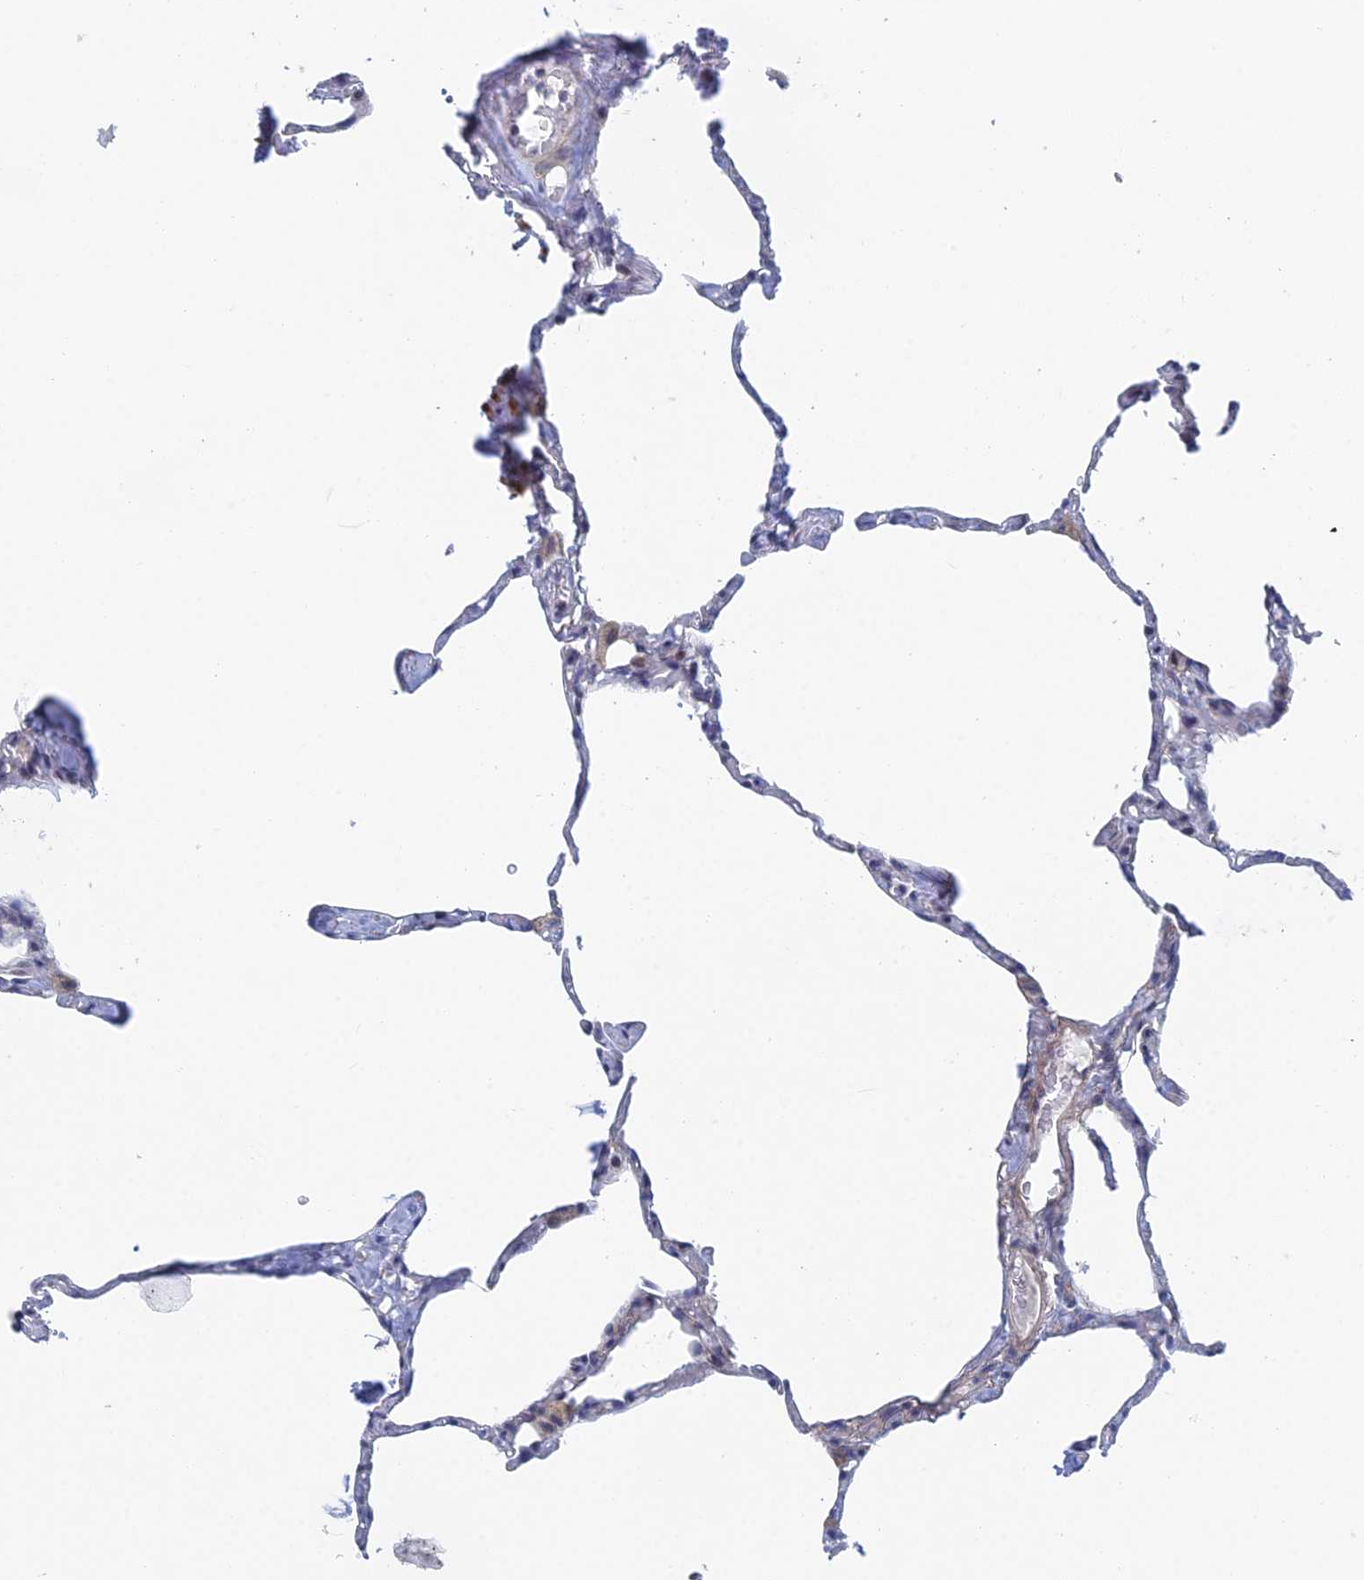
{"staining": {"intensity": "moderate", "quantity": "<25%", "location": "nuclear"}, "tissue": "lung", "cell_type": "Alveolar cells", "image_type": "normal", "snomed": [{"axis": "morphology", "description": "Normal tissue, NOS"}, {"axis": "topography", "description": "Lung"}], "caption": "A low amount of moderate nuclear staining is seen in approximately <25% of alveolar cells in benign lung. (Stains: DAB (3,3'-diaminobenzidine) in brown, nuclei in blue, Microscopy: brightfield microscopy at high magnification).", "gene": "GMNC", "patient": {"sex": "male", "age": 65}}